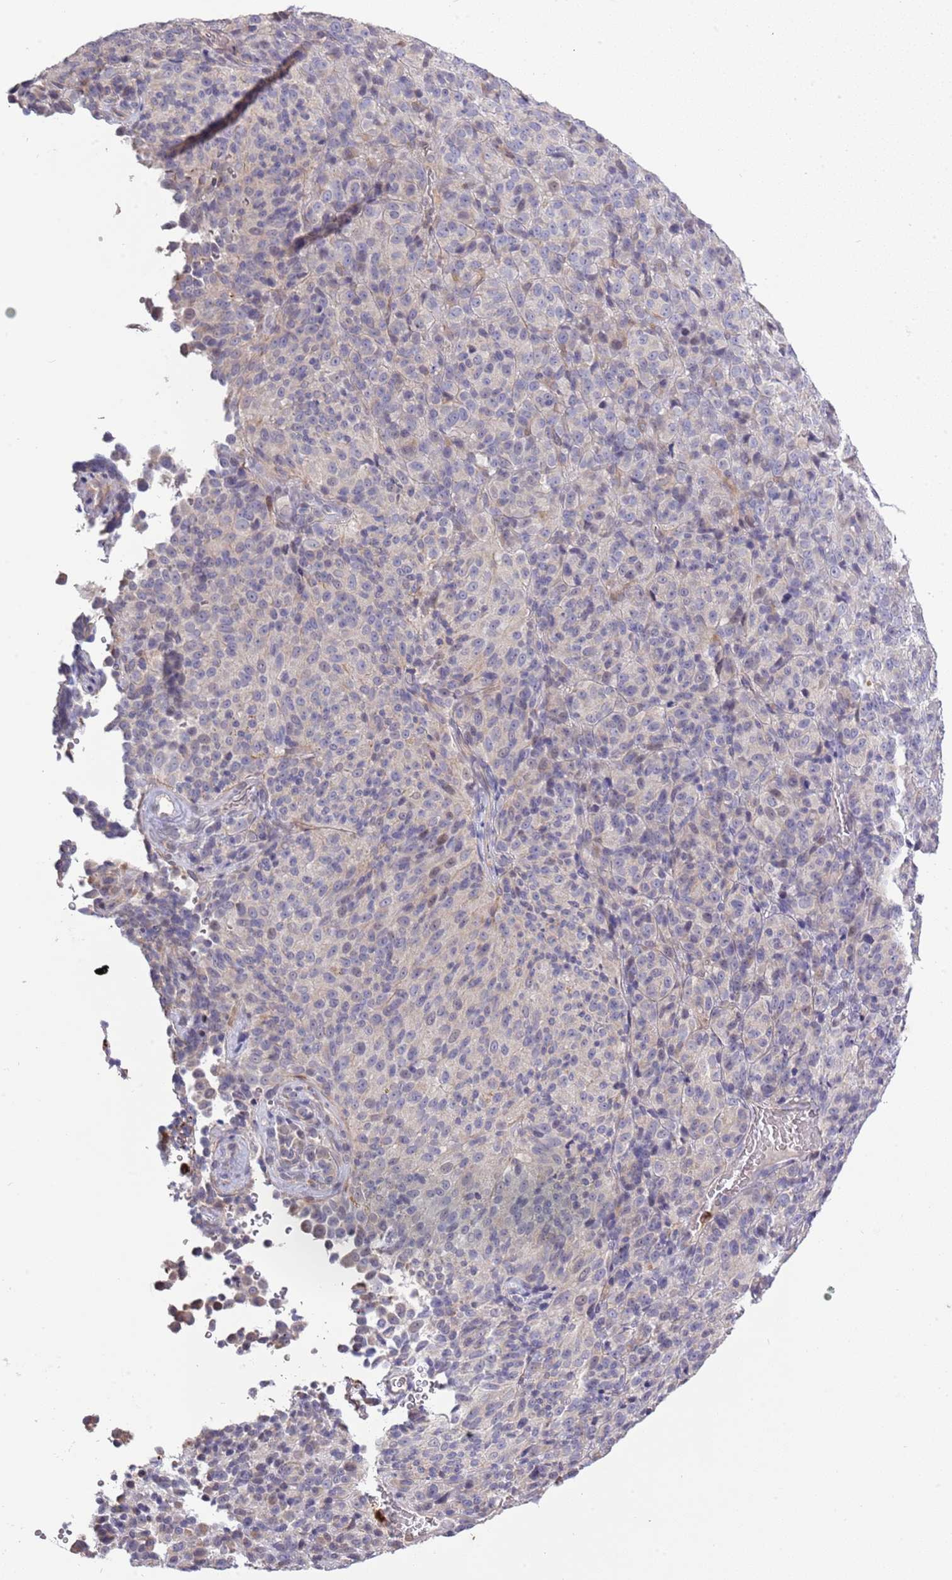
{"staining": {"intensity": "negative", "quantity": "none", "location": "none"}, "tissue": "melanoma", "cell_type": "Tumor cells", "image_type": "cancer", "snomed": [{"axis": "morphology", "description": "Malignant melanoma, Metastatic site"}, {"axis": "topography", "description": "Brain"}], "caption": "Tumor cells show no significant staining in melanoma.", "gene": "P2RY13", "patient": {"sex": "female", "age": 56}}